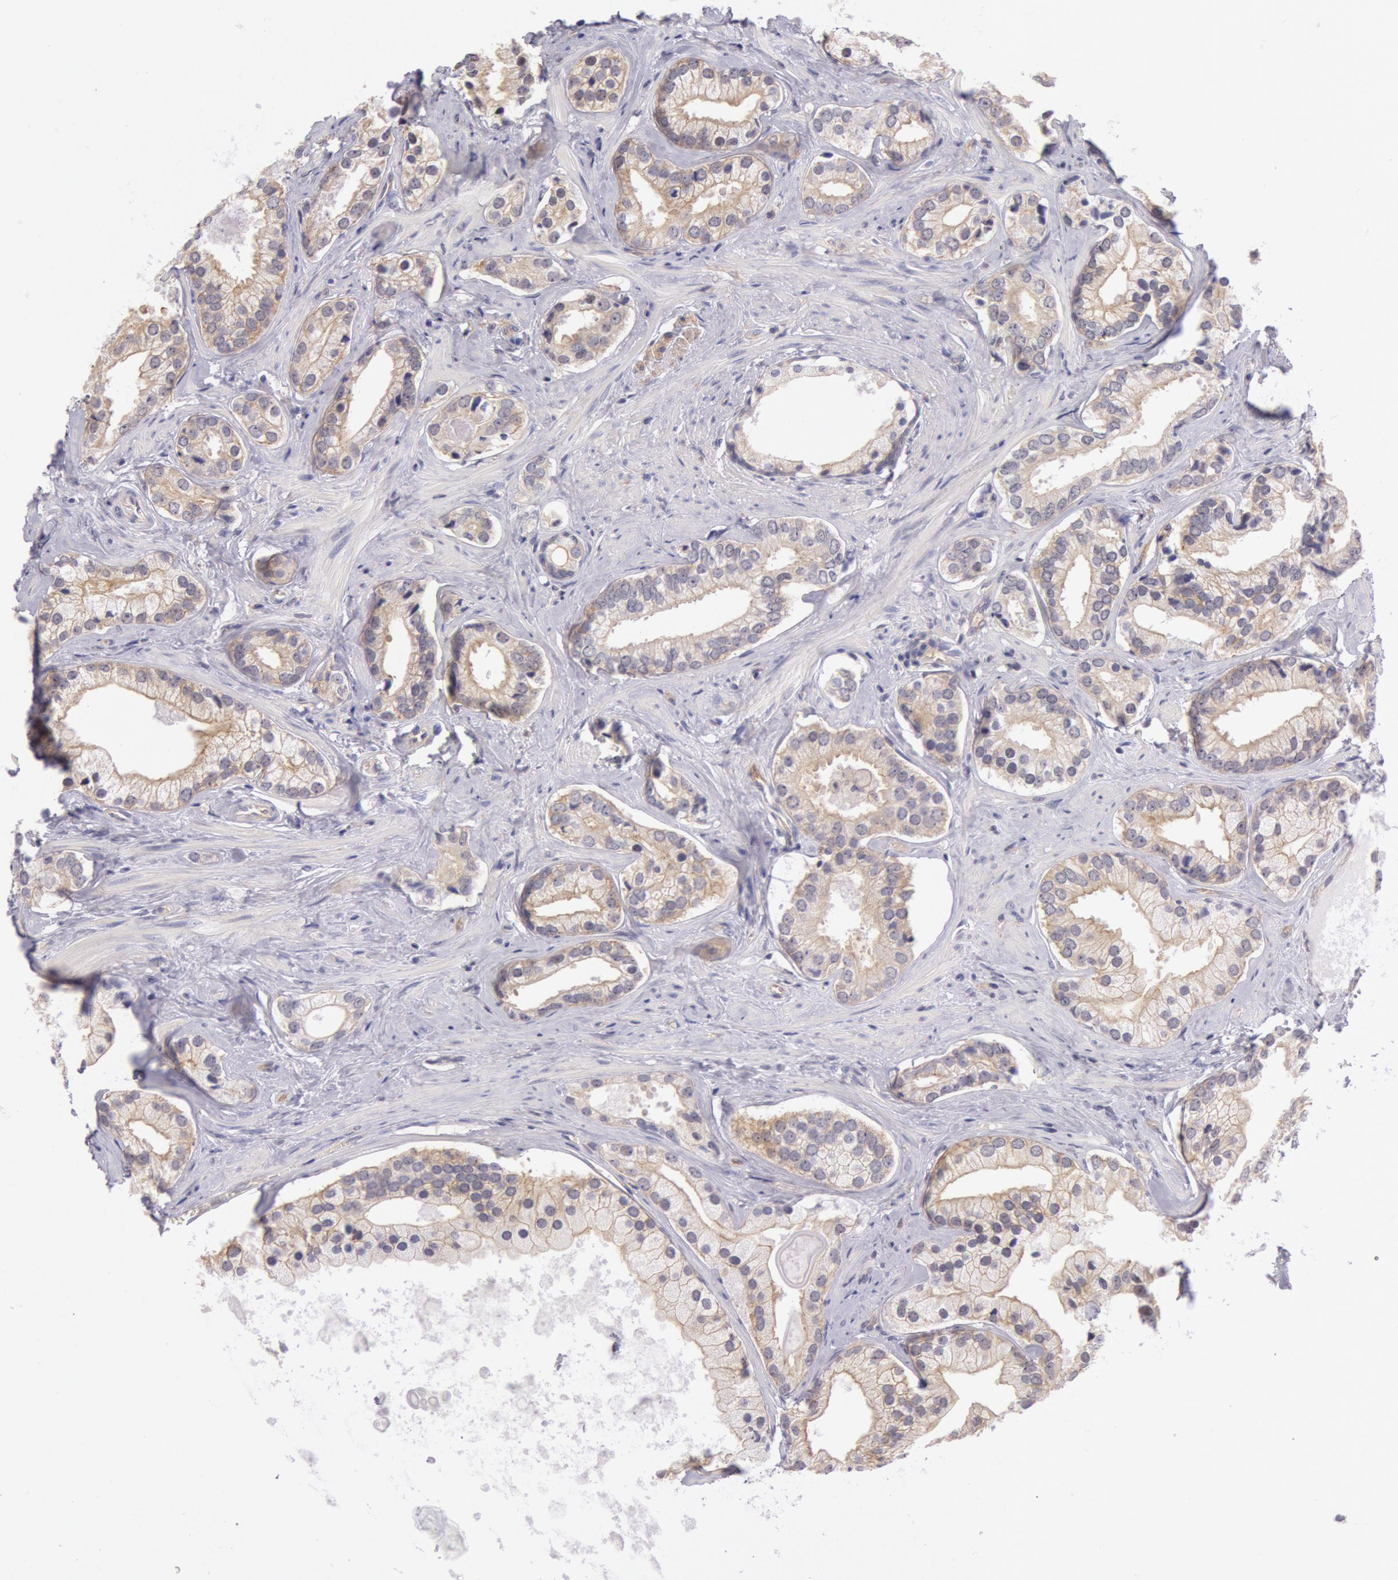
{"staining": {"intensity": "weak", "quantity": "25%-75%", "location": "cytoplasmic/membranous"}, "tissue": "prostate cancer", "cell_type": "Tumor cells", "image_type": "cancer", "snomed": [{"axis": "morphology", "description": "Adenocarcinoma, Medium grade"}, {"axis": "topography", "description": "Prostate"}], "caption": "Tumor cells reveal weak cytoplasmic/membranous staining in approximately 25%-75% of cells in adenocarcinoma (medium-grade) (prostate).", "gene": "MYO5A", "patient": {"sex": "male", "age": 70}}